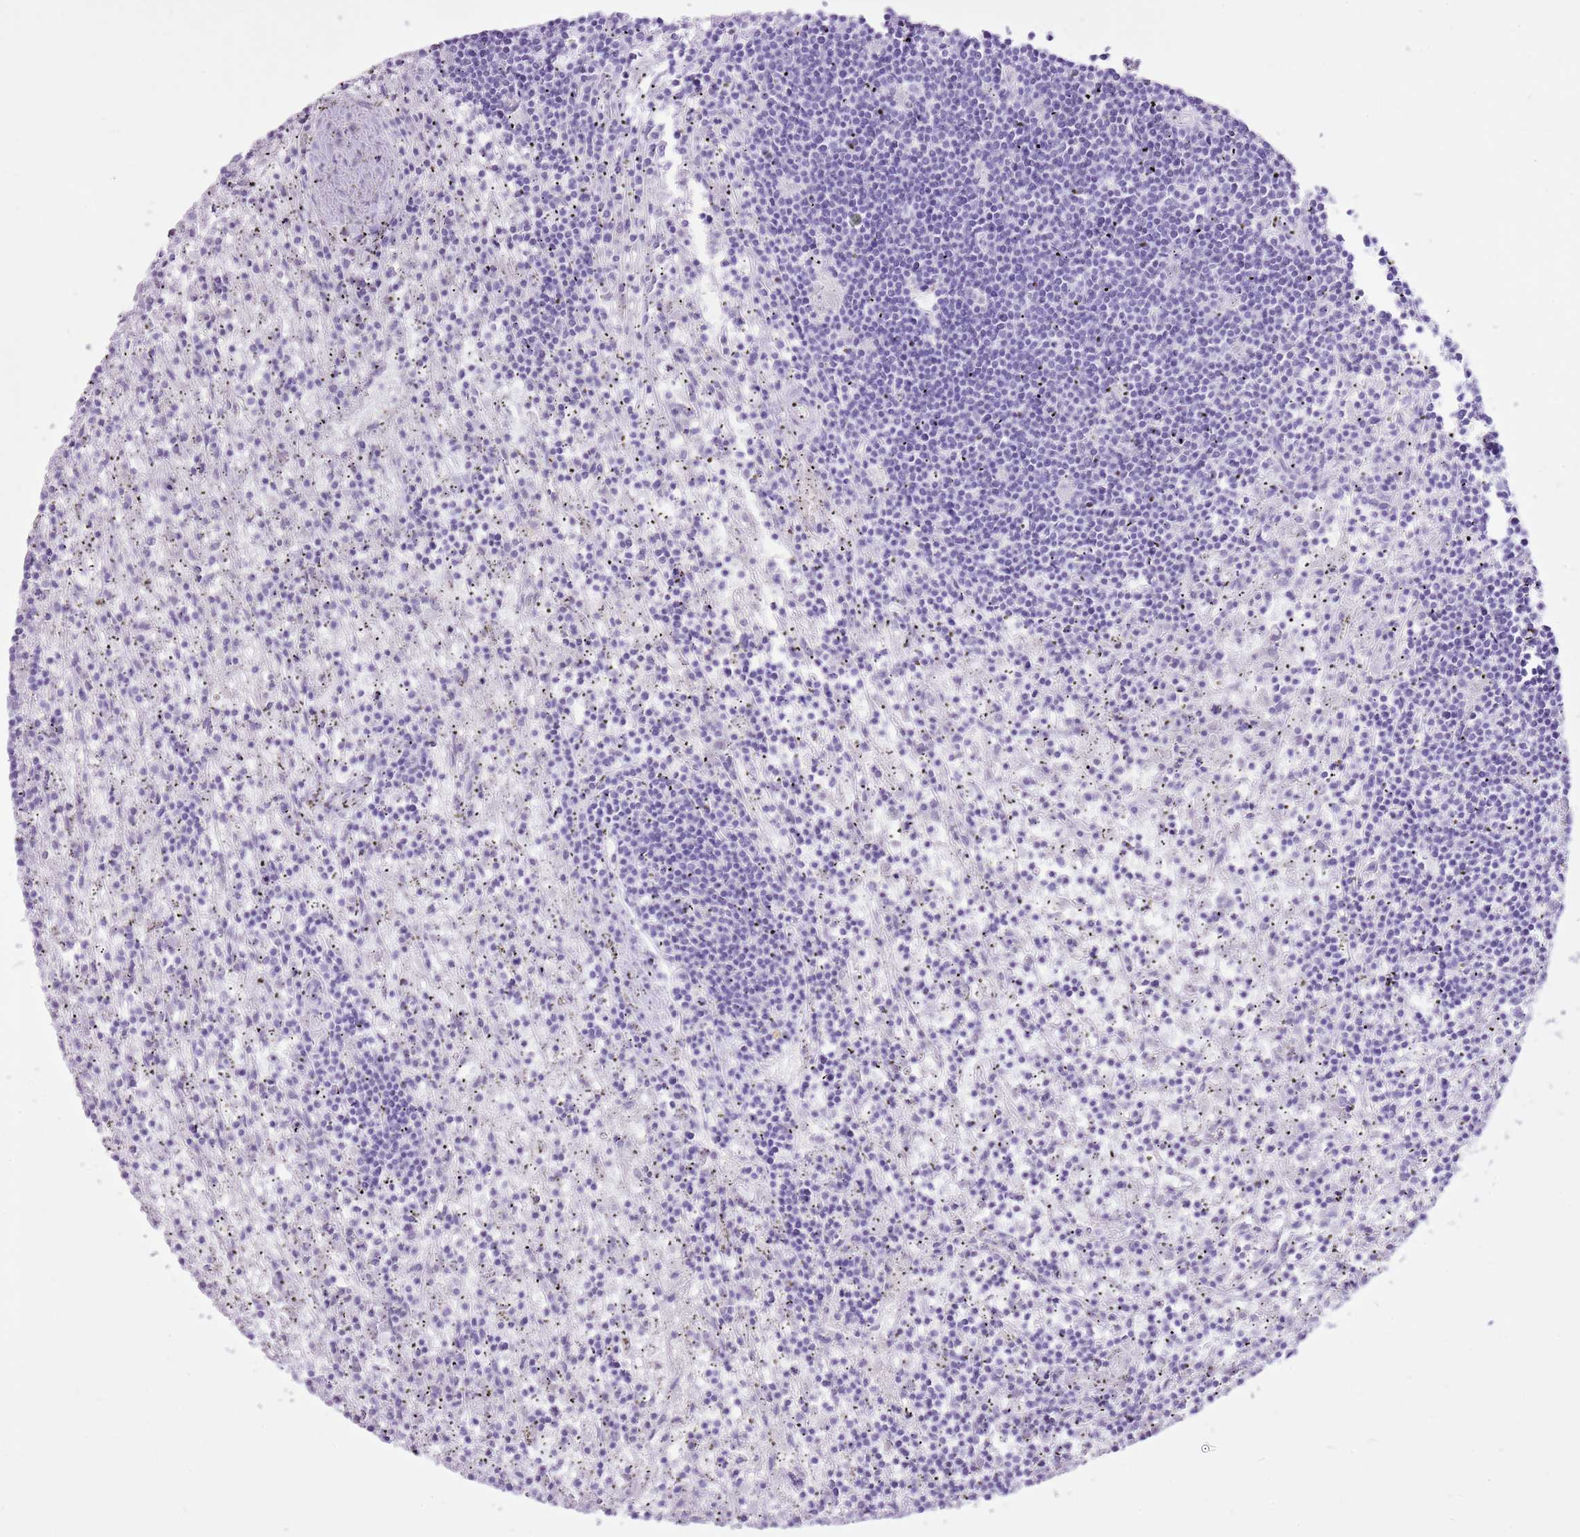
{"staining": {"intensity": "negative", "quantity": "none", "location": "none"}, "tissue": "lymphoma", "cell_type": "Tumor cells", "image_type": "cancer", "snomed": [{"axis": "morphology", "description": "Malignant lymphoma, non-Hodgkin's type, Low grade"}, {"axis": "topography", "description": "Spleen"}], "caption": "Tumor cells are negative for brown protein staining in low-grade malignant lymphoma, non-Hodgkin's type.", "gene": "CNFN", "patient": {"sex": "male", "age": 76}}